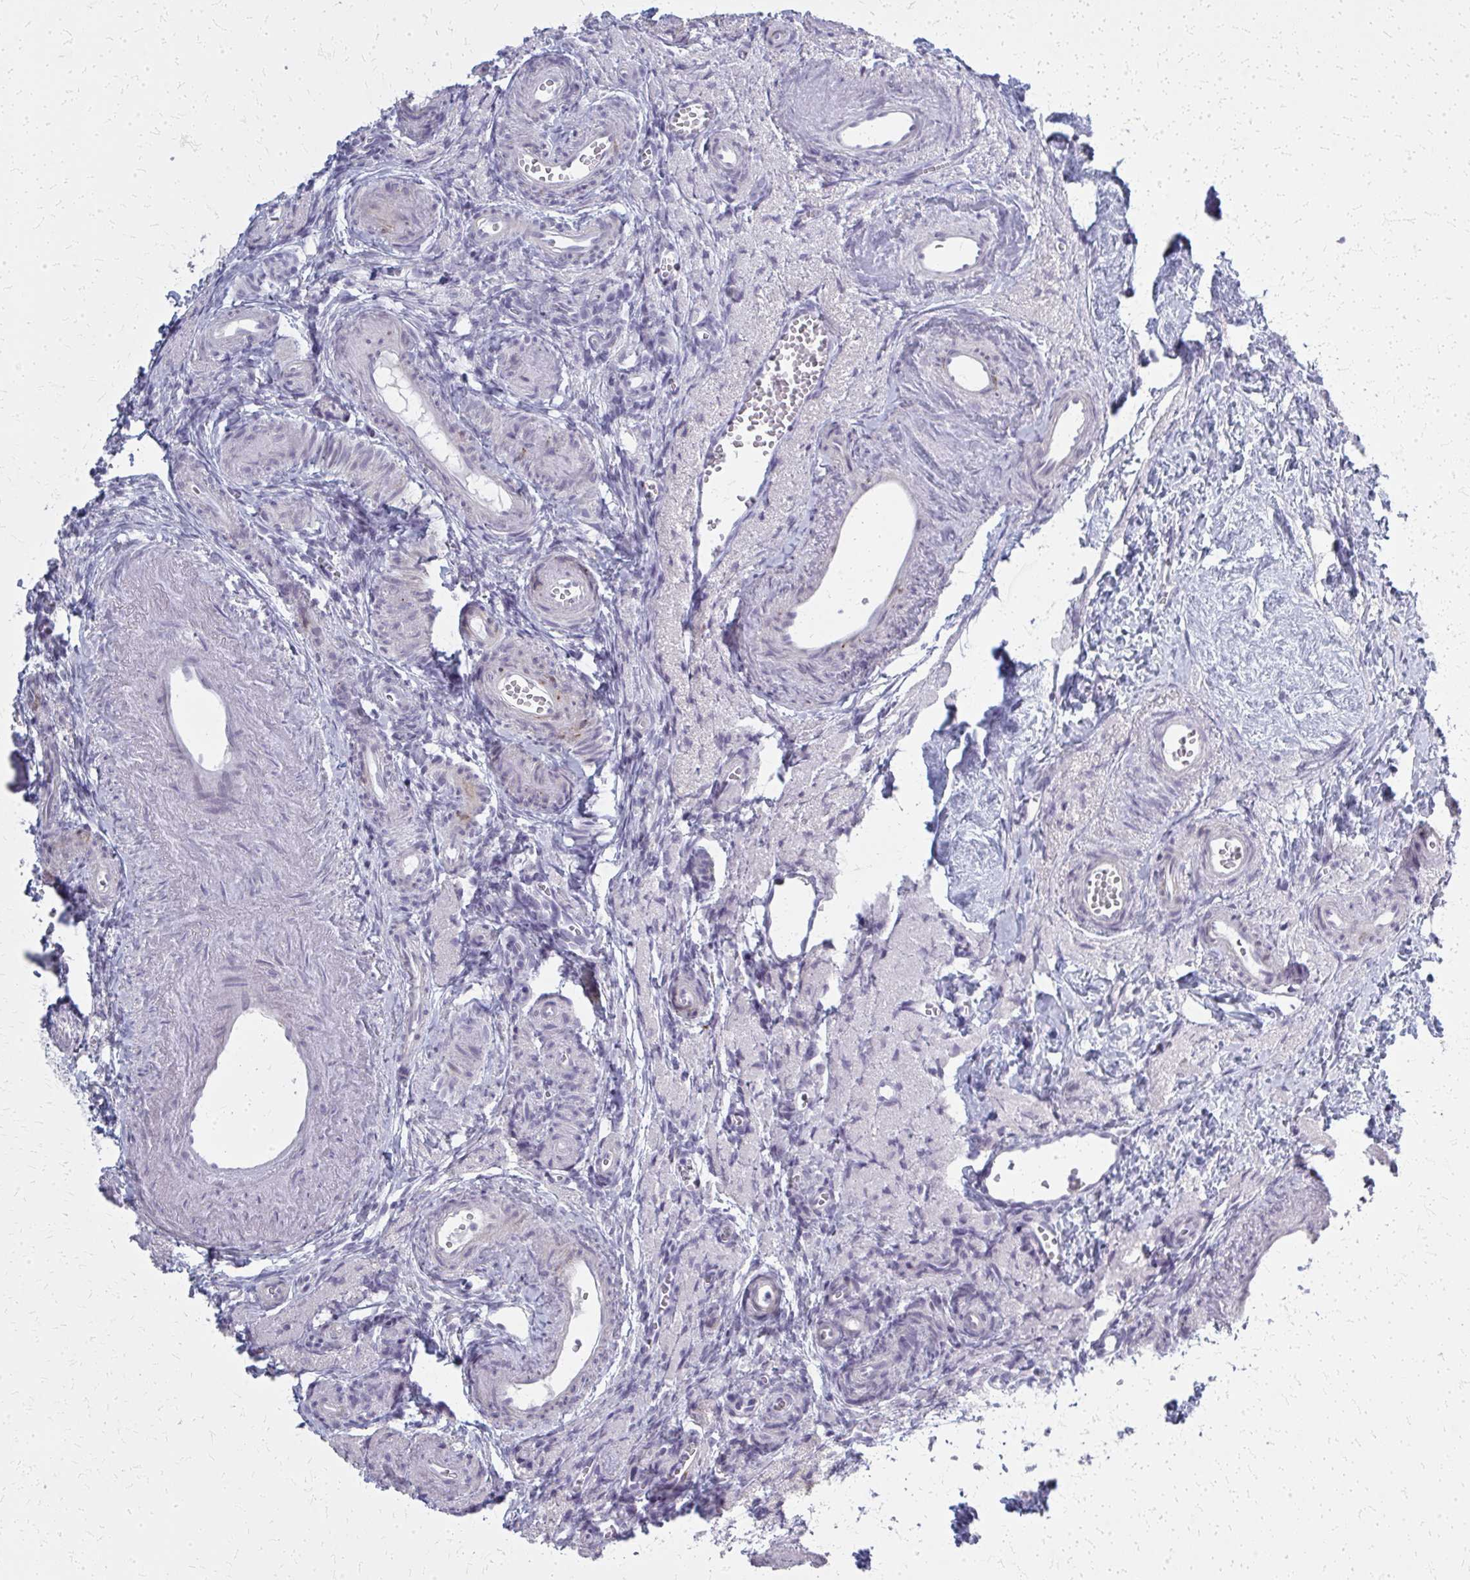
{"staining": {"intensity": "negative", "quantity": "none", "location": "none"}, "tissue": "ovary", "cell_type": "Ovarian stroma cells", "image_type": "normal", "snomed": [{"axis": "morphology", "description": "Normal tissue, NOS"}, {"axis": "topography", "description": "Ovary"}], "caption": "A histopathology image of ovary stained for a protein displays no brown staining in ovarian stroma cells.", "gene": "CASQ2", "patient": {"sex": "female", "age": 41}}